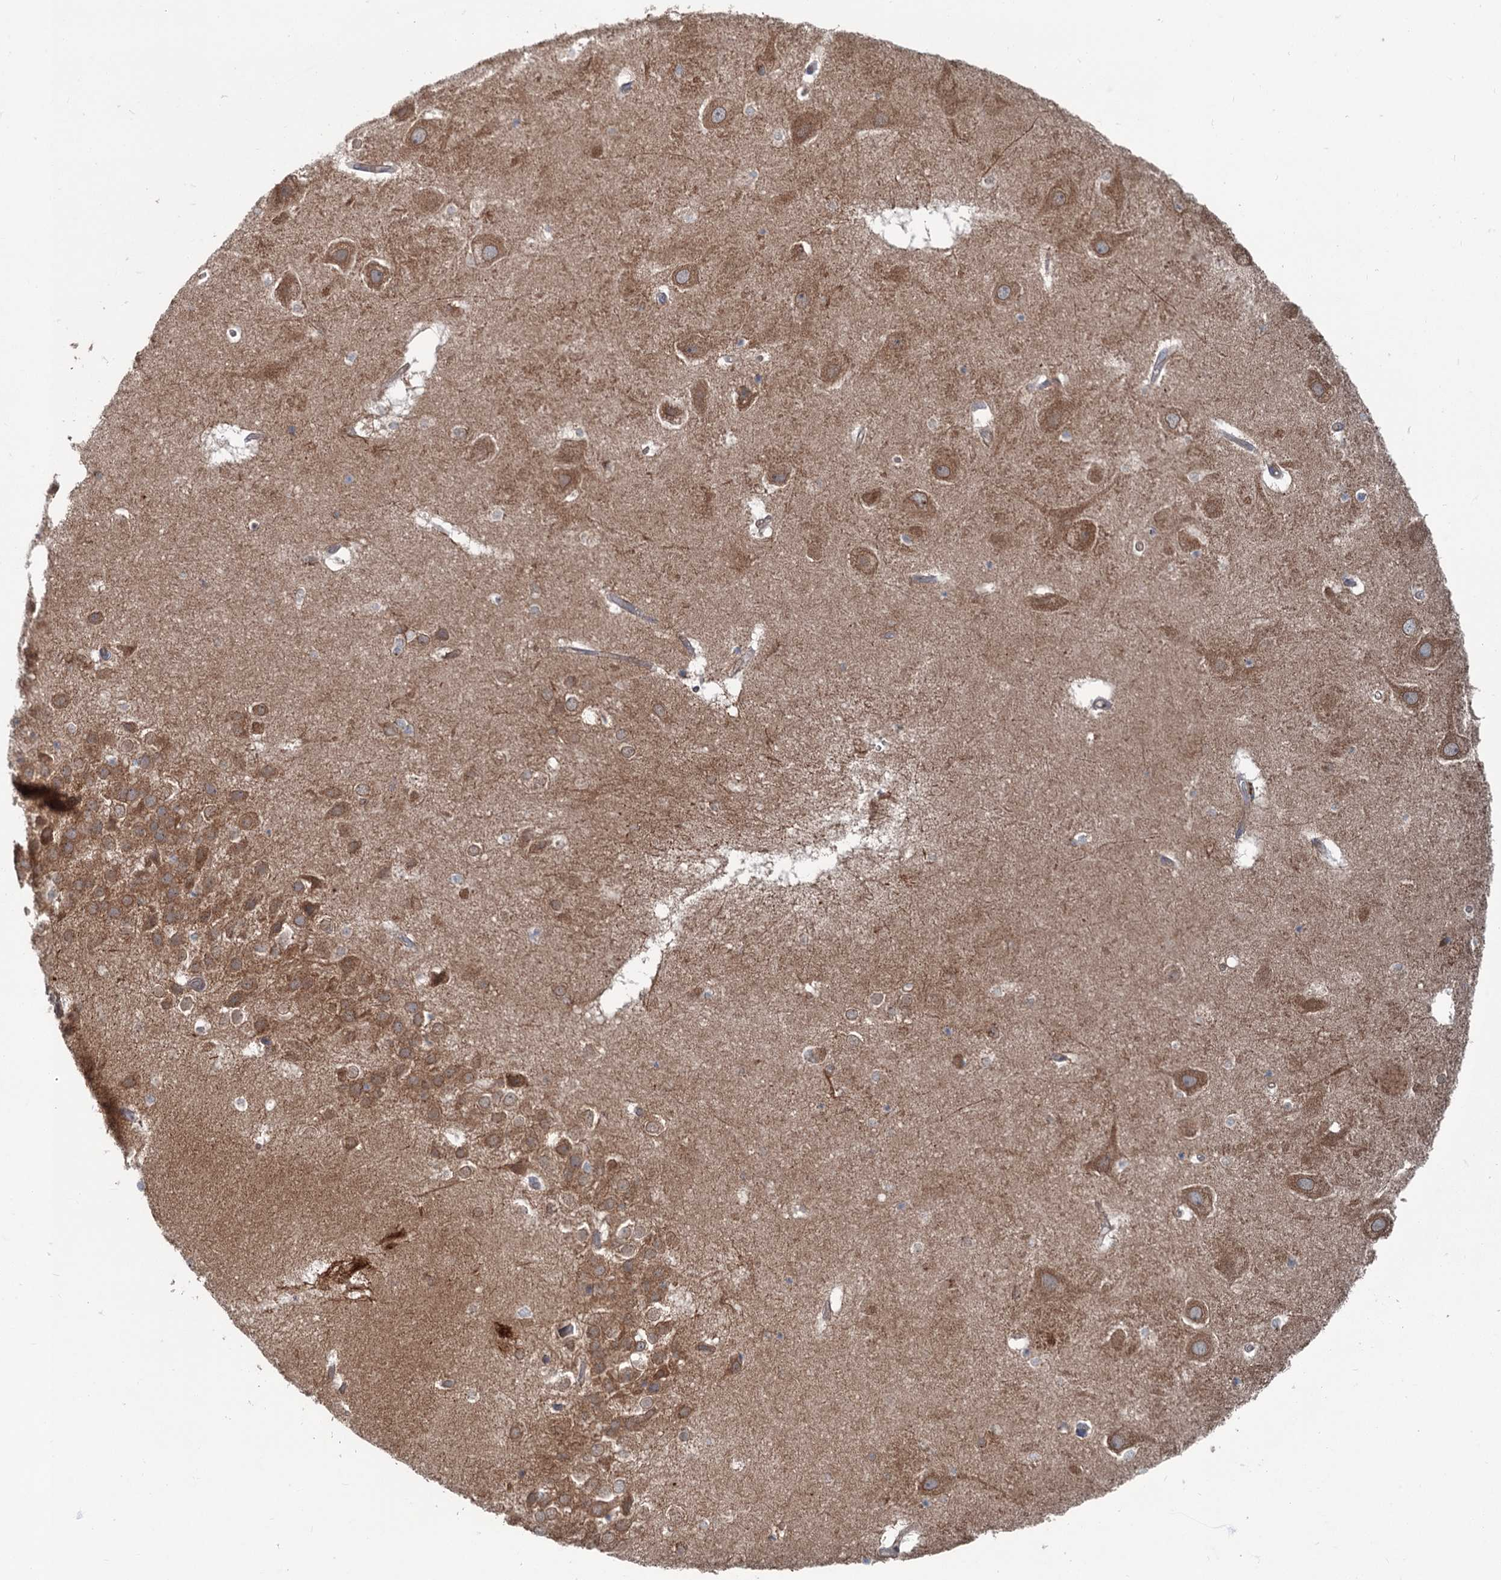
{"staining": {"intensity": "weak", "quantity": "25%-75%", "location": "cytoplasmic/membranous"}, "tissue": "hippocampus", "cell_type": "Glial cells", "image_type": "normal", "snomed": [{"axis": "morphology", "description": "Normal tissue, NOS"}, {"axis": "topography", "description": "Hippocampus"}], "caption": "Immunohistochemistry (DAB (3,3'-diaminobenzidine)) staining of unremarkable hippocampus shows weak cytoplasmic/membranous protein staining in about 25%-75% of glial cells.", "gene": "CALCOCO1", "patient": {"sex": "female", "age": 52}}